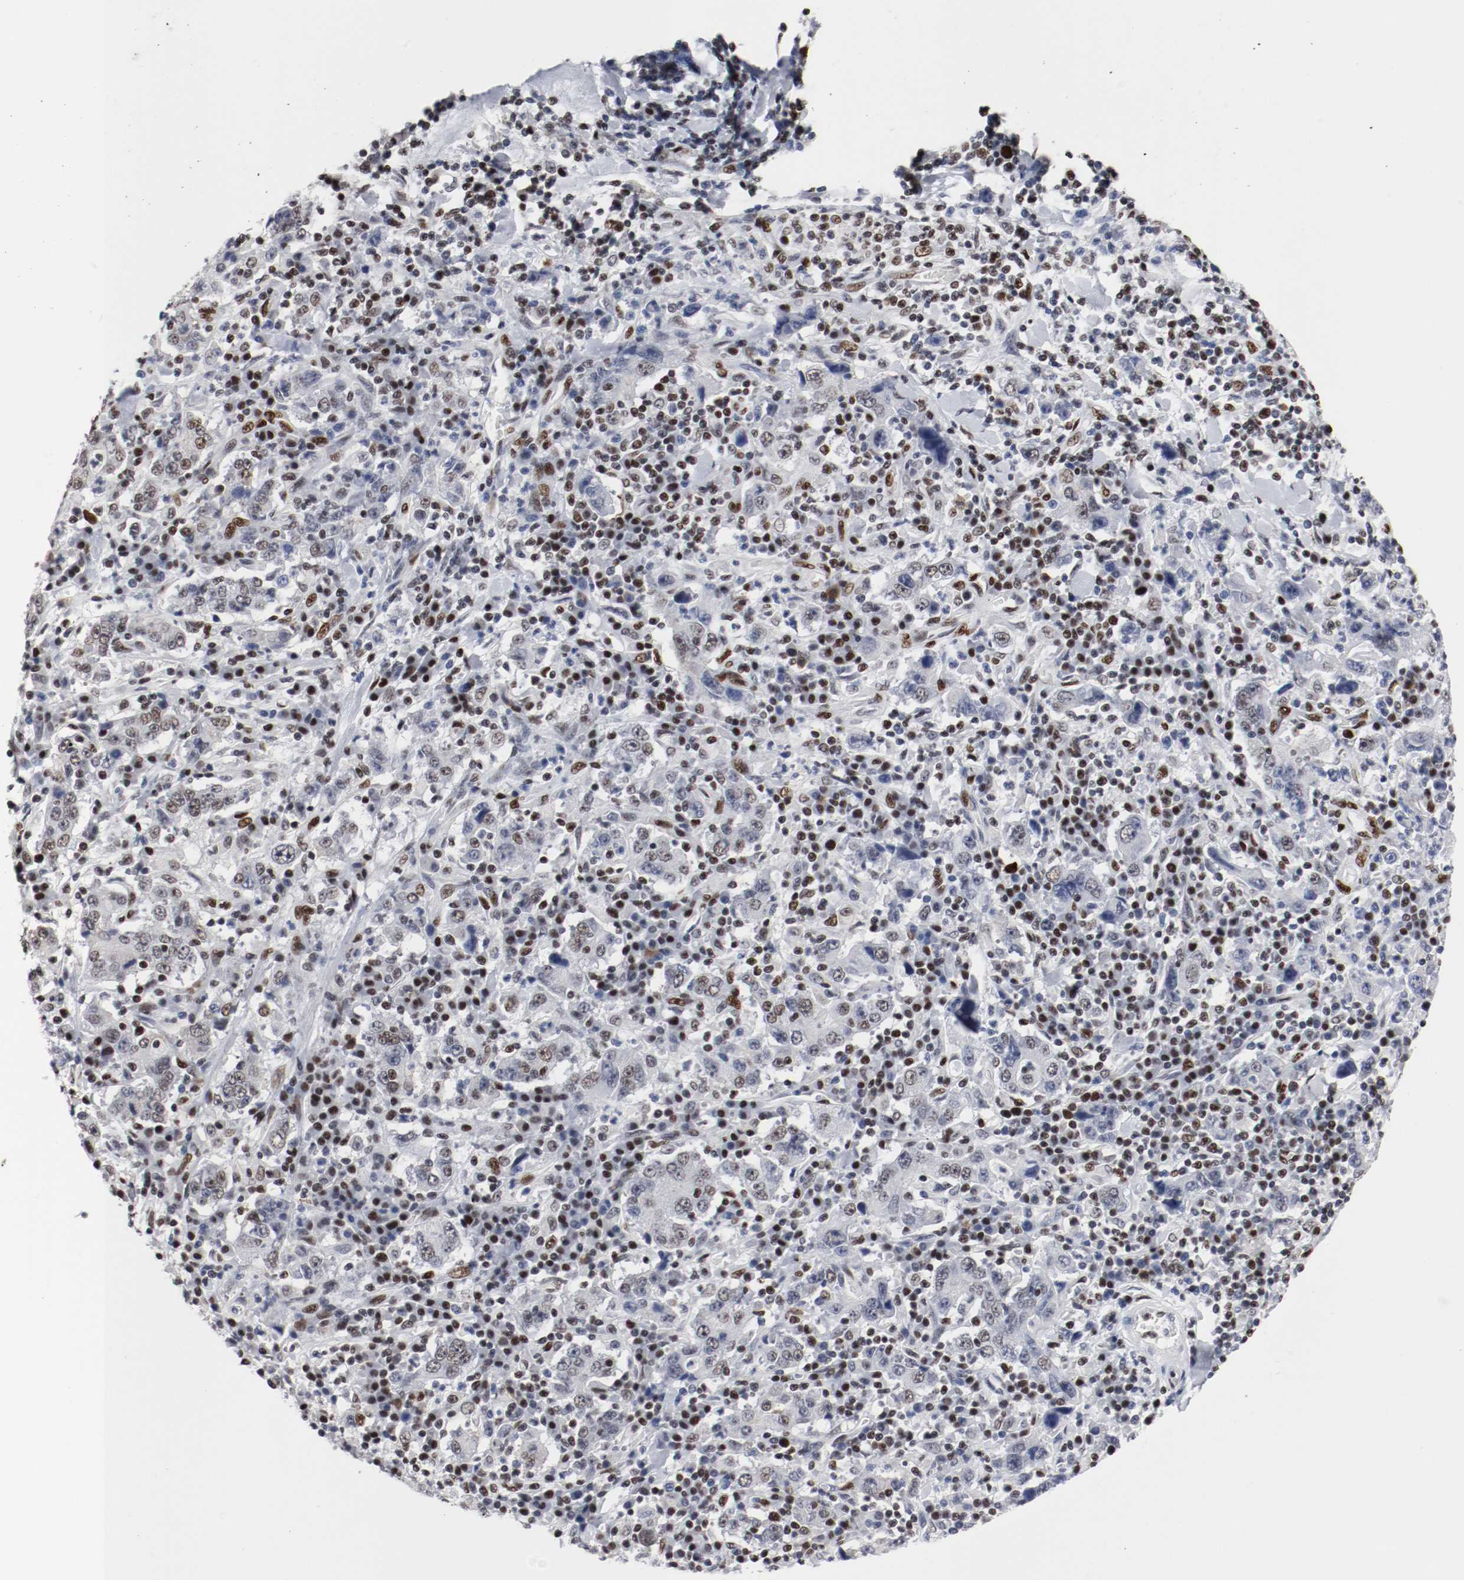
{"staining": {"intensity": "moderate", "quantity": "25%-75%", "location": "nuclear"}, "tissue": "stomach cancer", "cell_type": "Tumor cells", "image_type": "cancer", "snomed": [{"axis": "morphology", "description": "Normal tissue, NOS"}, {"axis": "morphology", "description": "Adenocarcinoma, NOS"}, {"axis": "topography", "description": "Stomach, upper"}, {"axis": "topography", "description": "Stomach"}], "caption": "The photomicrograph exhibits immunohistochemical staining of stomach cancer (adenocarcinoma). There is moderate nuclear staining is seen in approximately 25%-75% of tumor cells.", "gene": "MEF2D", "patient": {"sex": "male", "age": 59}}